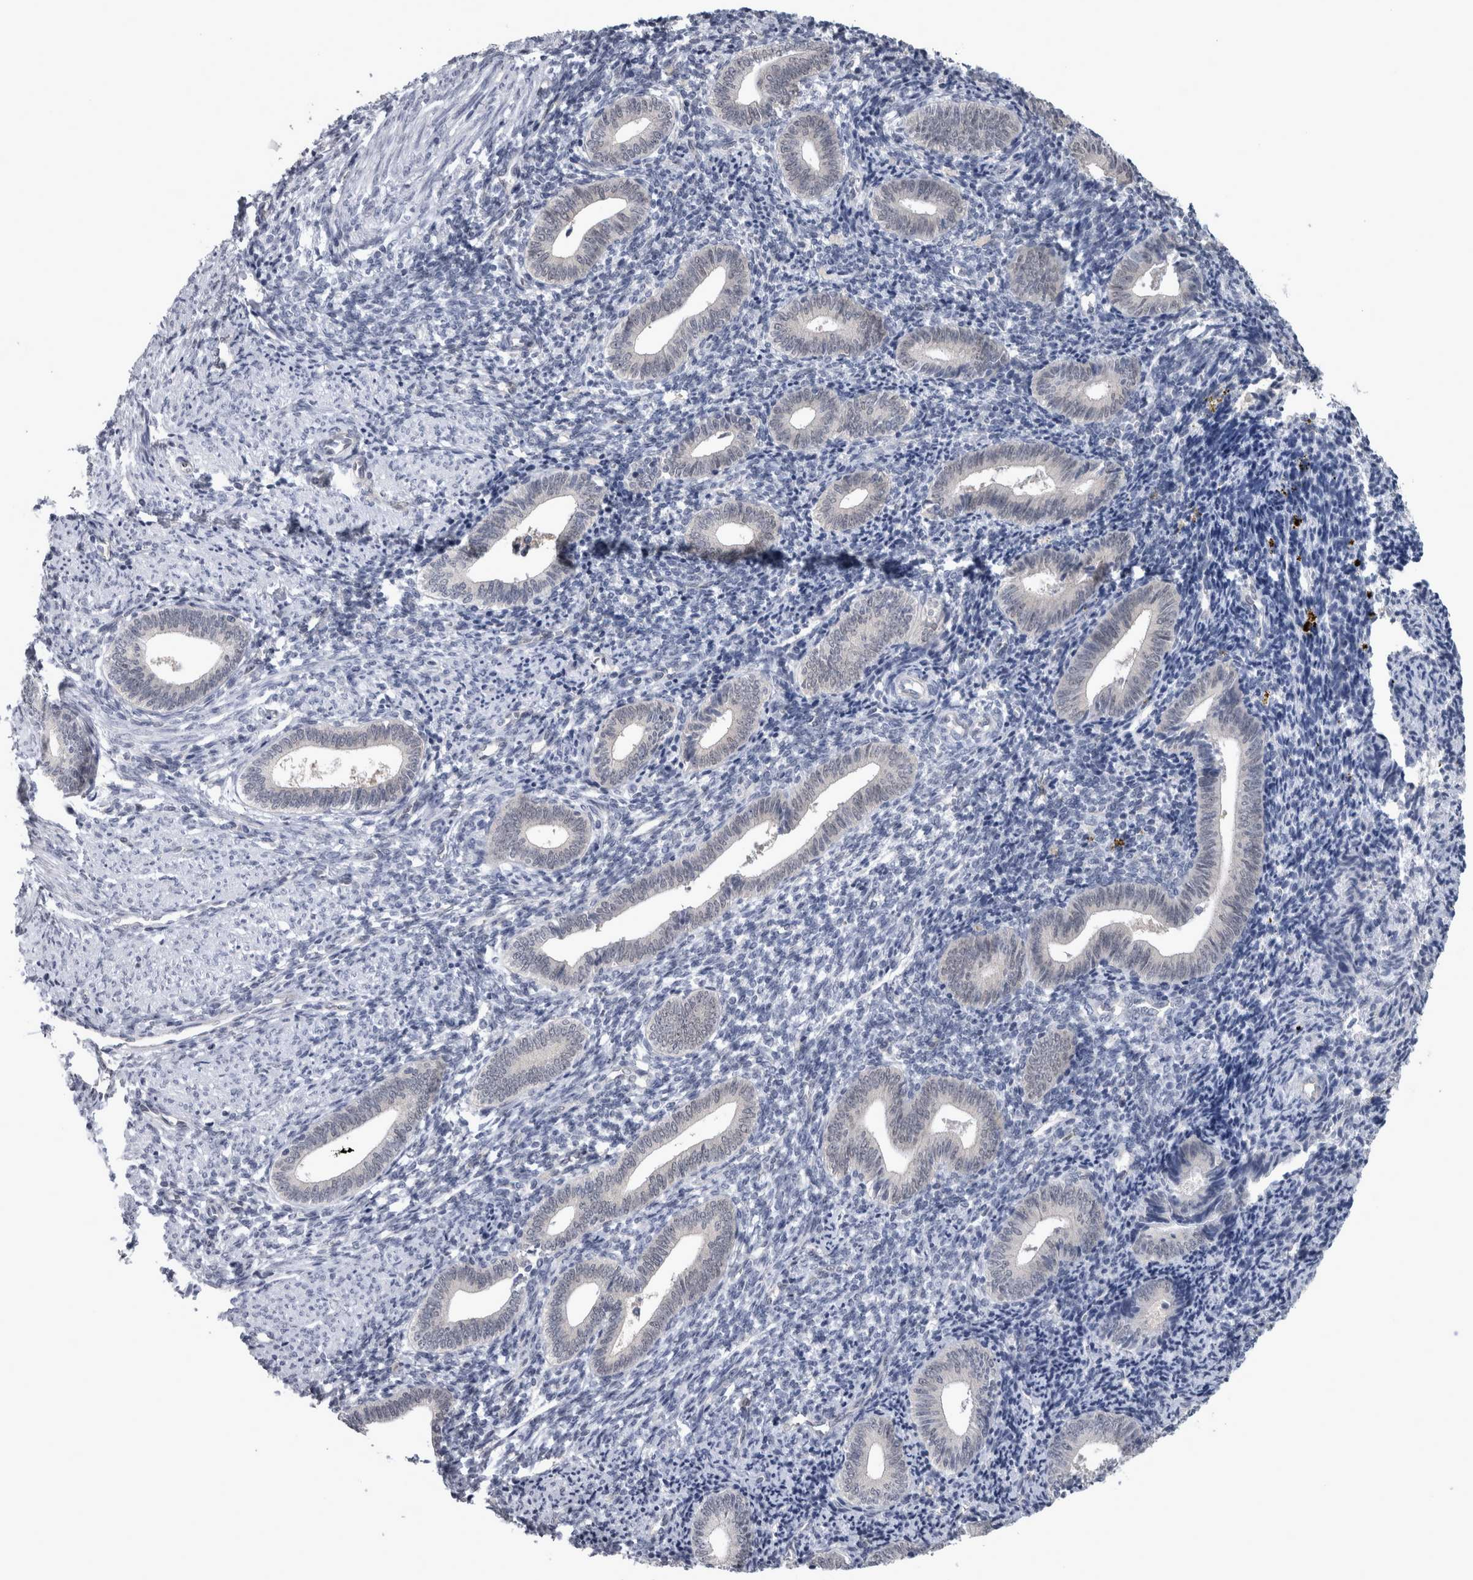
{"staining": {"intensity": "negative", "quantity": "none", "location": "none"}, "tissue": "endometrium", "cell_type": "Cells in endometrial stroma", "image_type": "normal", "snomed": [{"axis": "morphology", "description": "Normal tissue, NOS"}, {"axis": "topography", "description": "Uterus"}, {"axis": "topography", "description": "Endometrium"}], "caption": "Immunohistochemistry of benign human endometrium exhibits no positivity in cells in endometrial stroma.", "gene": "NAPRT", "patient": {"sex": "female", "age": 33}}